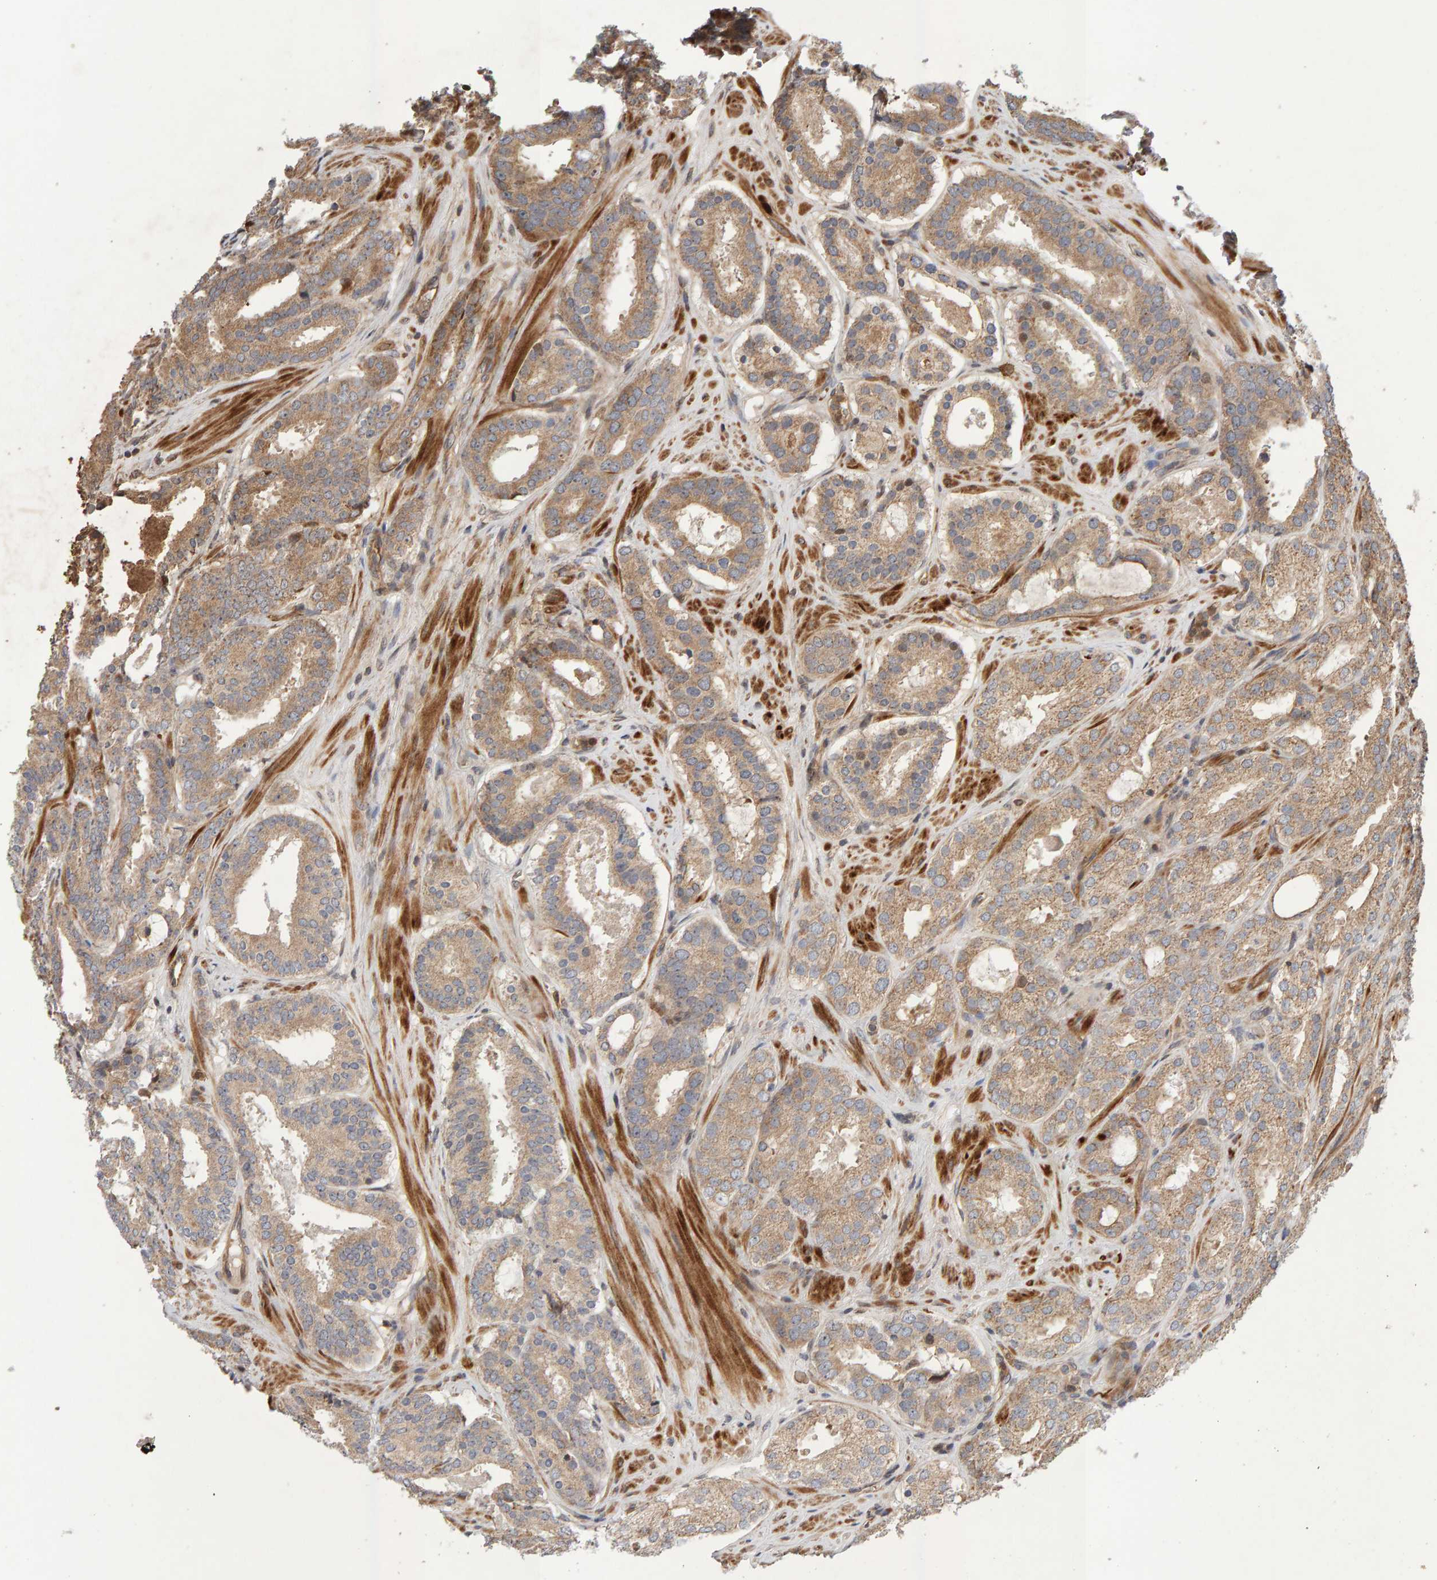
{"staining": {"intensity": "weak", "quantity": ">75%", "location": "cytoplasmic/membranous"}, "tissue": "prostate cancer", "cell_type": "Tumor cells", "image_type": "cancer", "snomed": [{"axis": "morphology", "description": "Adenocarcinoma, Low grade"}, {"axis": "topography", "description": "Prostate"}], "caption": "Brown immunohistochemical staining in human adenocarcinoma (low-grade) (prostate) displays weak cytoplasmic/membranous staining in approximately >75% of tumor cells. (Stains: DAB (3,3'-diaminobenzidine) in brown, nuclei in blue, Microscopy: brightfield microscopy at high magnification).", "gene": "LZTS1", "patient": {"sex": "male", "age": 69}}